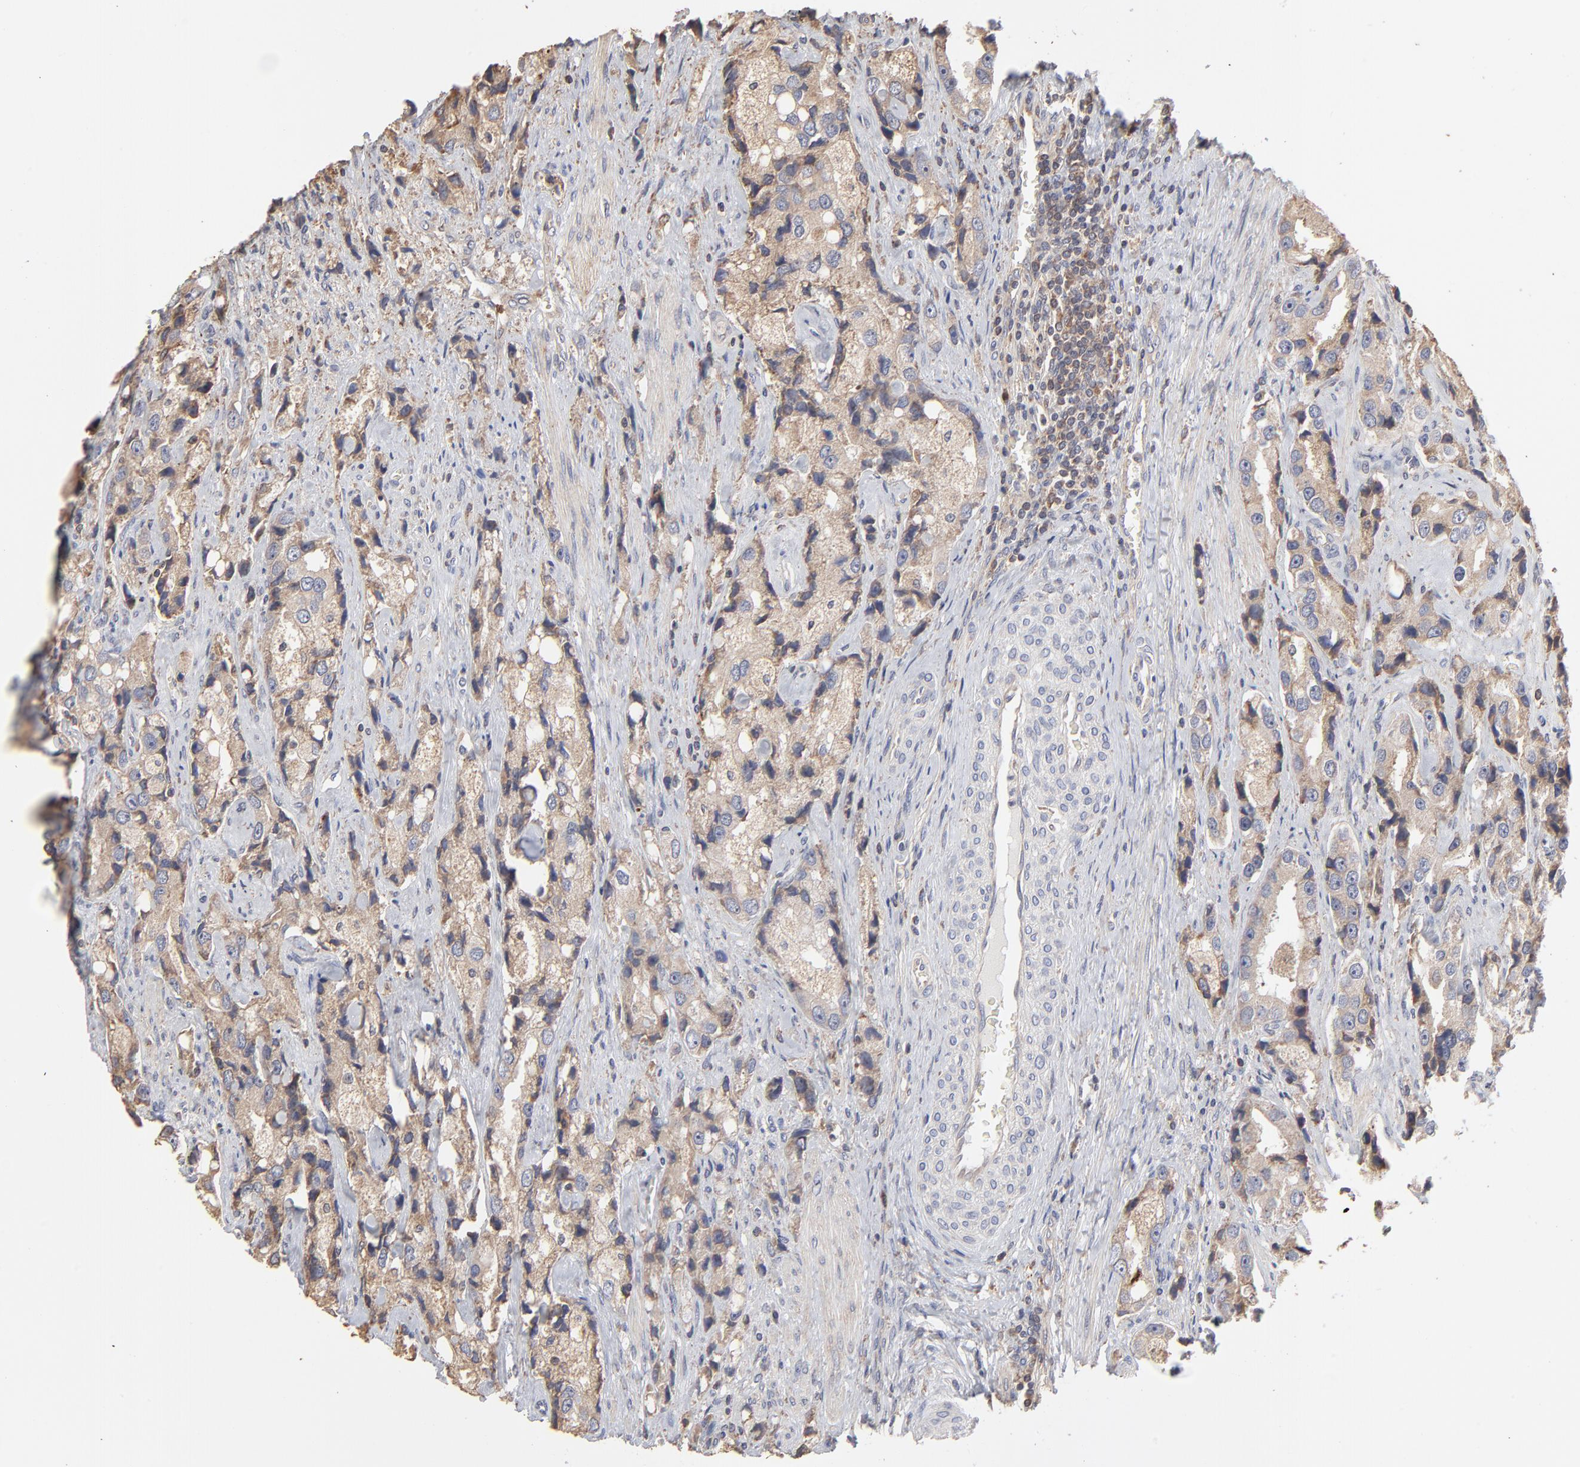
{"staining": {"intensity": "moderate", "quantity": ">75%", "location": "cytoplasmic/membranous"}, "tissue": "prostate cancer", "cell_type": "Tumor cells", "image_type": "cancer", "snomed": [{"axis": "morphology", "description": "Adenocarcinoma, High grade"}, {"axis": "topography", "description": "Prostate"}], "caption": "Immunohistochemical staining of human high-grade adenocarcinoma (prostate) demonstrates moderate cytoplasmic/membranous protein positivity in about >75% of tumor cells. The staining was performed using DAB (3,3'-diaminobenzidine) to visualize the protein expression in brown, while the nuclei were stained in blue with hematoxylin (Magnification: 20x).", "gene": "RNF213", "patient": {"sex": "male", "age": 63}}